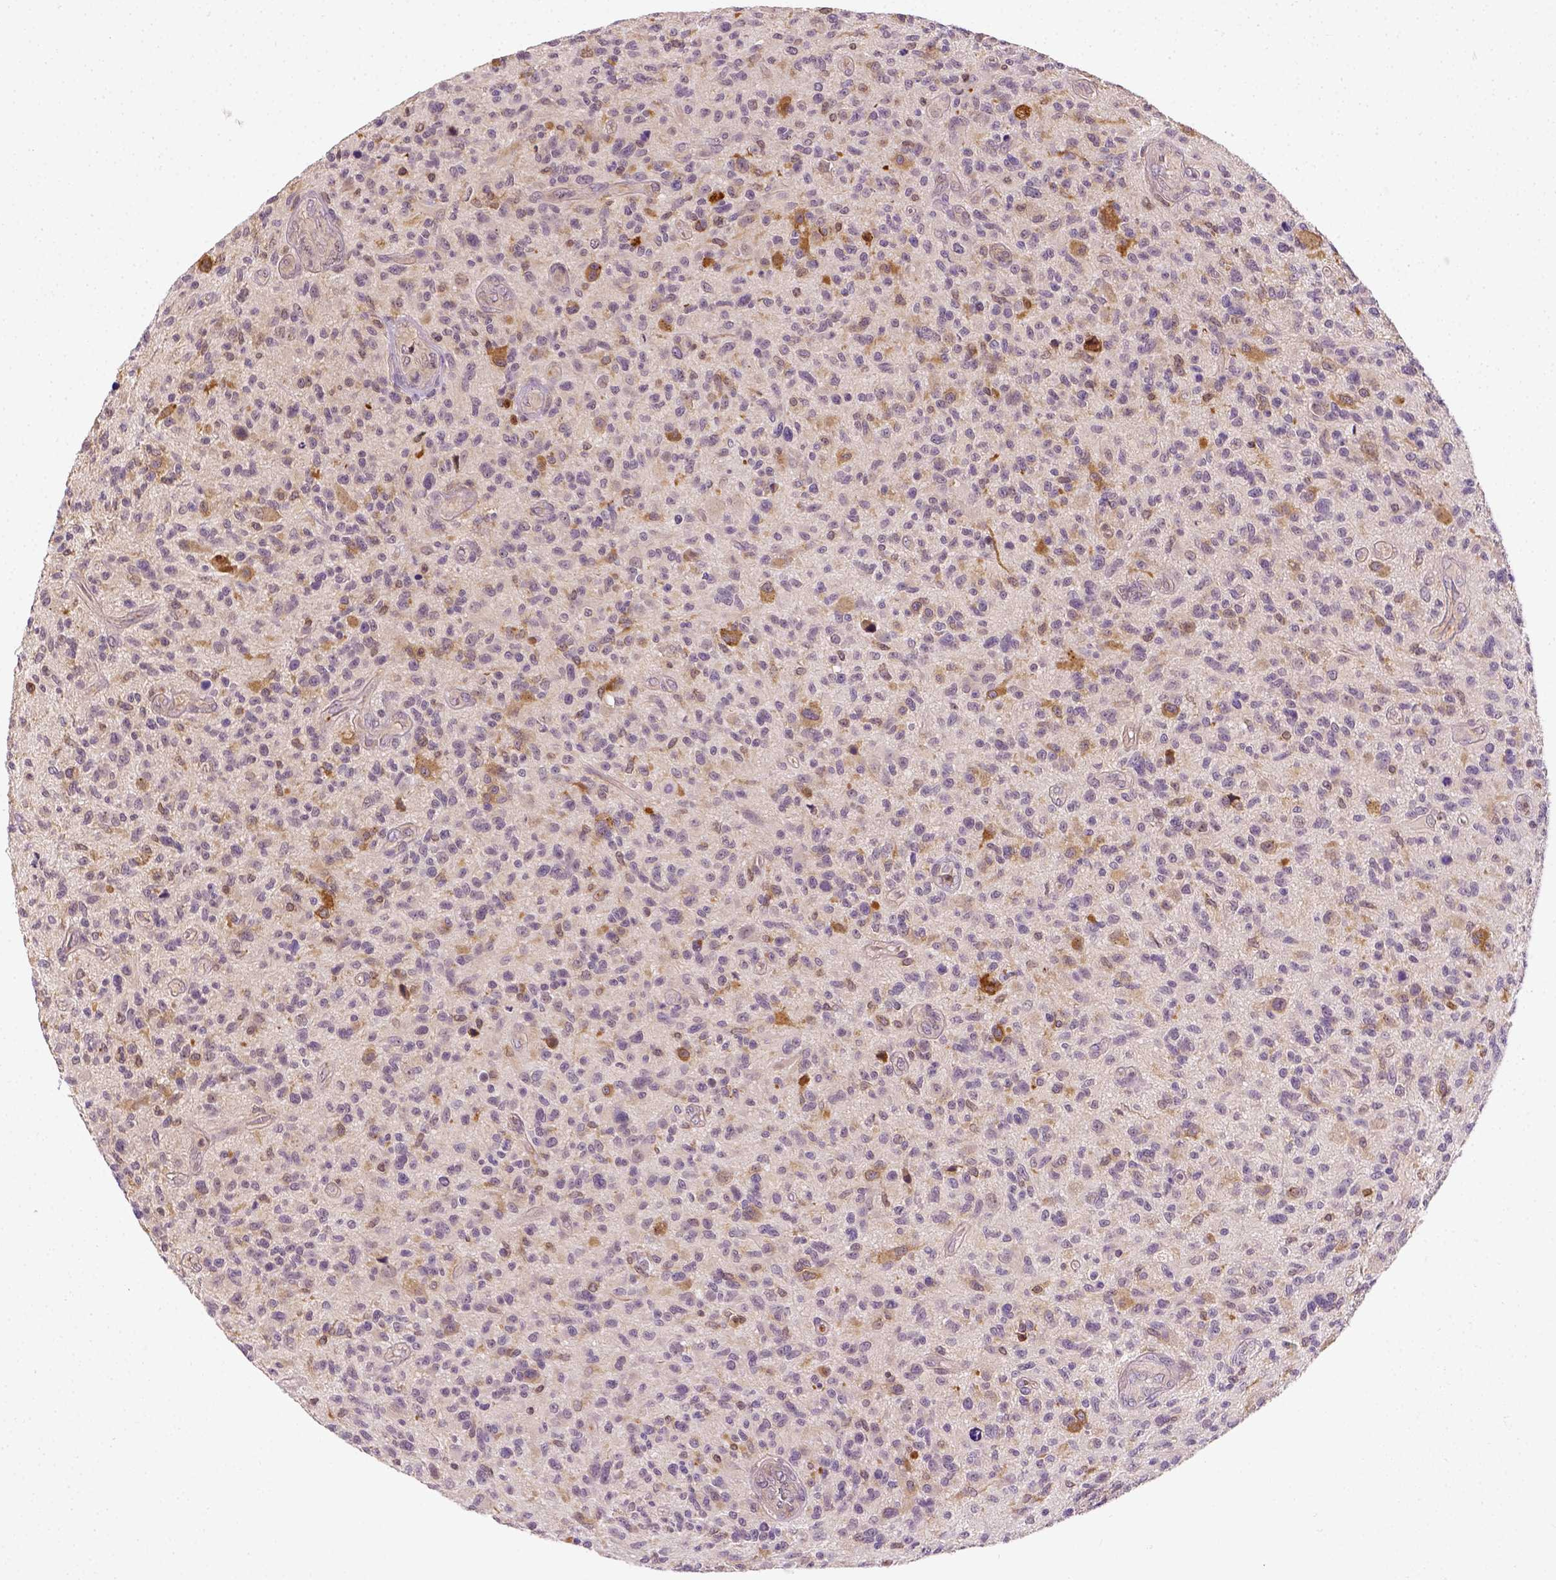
{"staining": {"intensity": "weak", "quantity": "25%-75%", "location": "cytoplasmic/membranous"}, "tissue": "glioma", "cell_type": "Tumor cells", "image_type": "cancer", "snomed": [{"axis": "morphology", "description": "Glioma, malignant, High grade"}, {"axis": "topography", "description": "Brain"}], "caption": "Tumor cells exhibit weak cytoplasmic/membranous expression in approximately 25%-75% of cells in malignant high-grade glioma.", "gene": "MATK", "patient": {"sex": "male", "age": 47}}